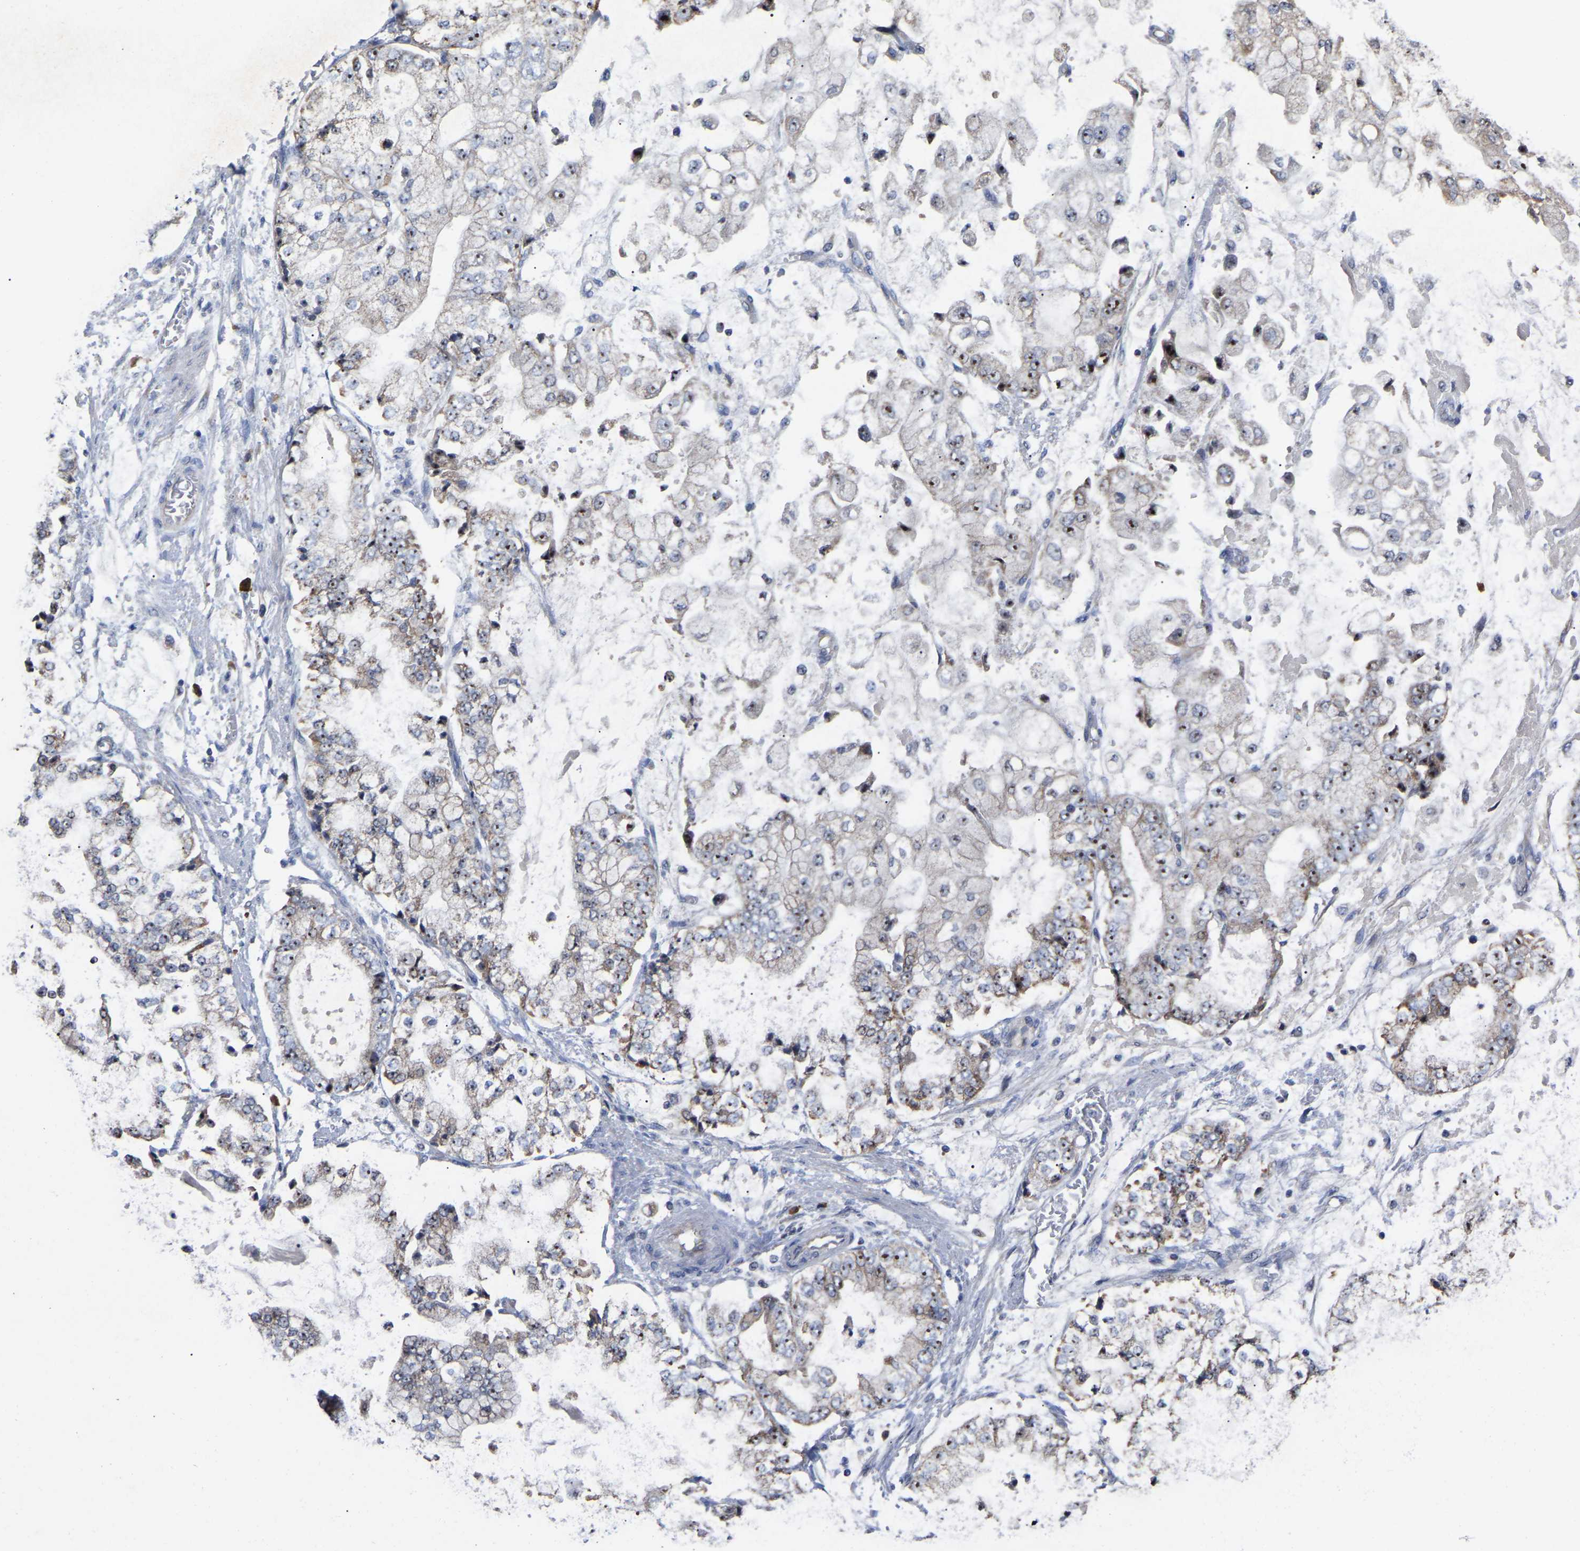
{"staining": {"intensity": "moderate", "quantity": ">75%", "location": "nuclear"}, "tissue": "stomach cancer", "cell_type": "Tumor cells", "image_type": "cancer", "snomed": [{"axis": "morphology", "description": "Adenocarcinoma, NOS"}, {"axis": "topography", "description": "Stomach"}], "caption": "A high-resolution photomicrograph shows IHC staining of stomach cancer (adenocarcinoma), which shows moderate nuclear staining in about >75% of tumor cells. Immunohistochemistry stains the protein in brown and the nuclei are stained blue.", "gene": "NOP53", "patient": {"sex": "male", "age": 76}}